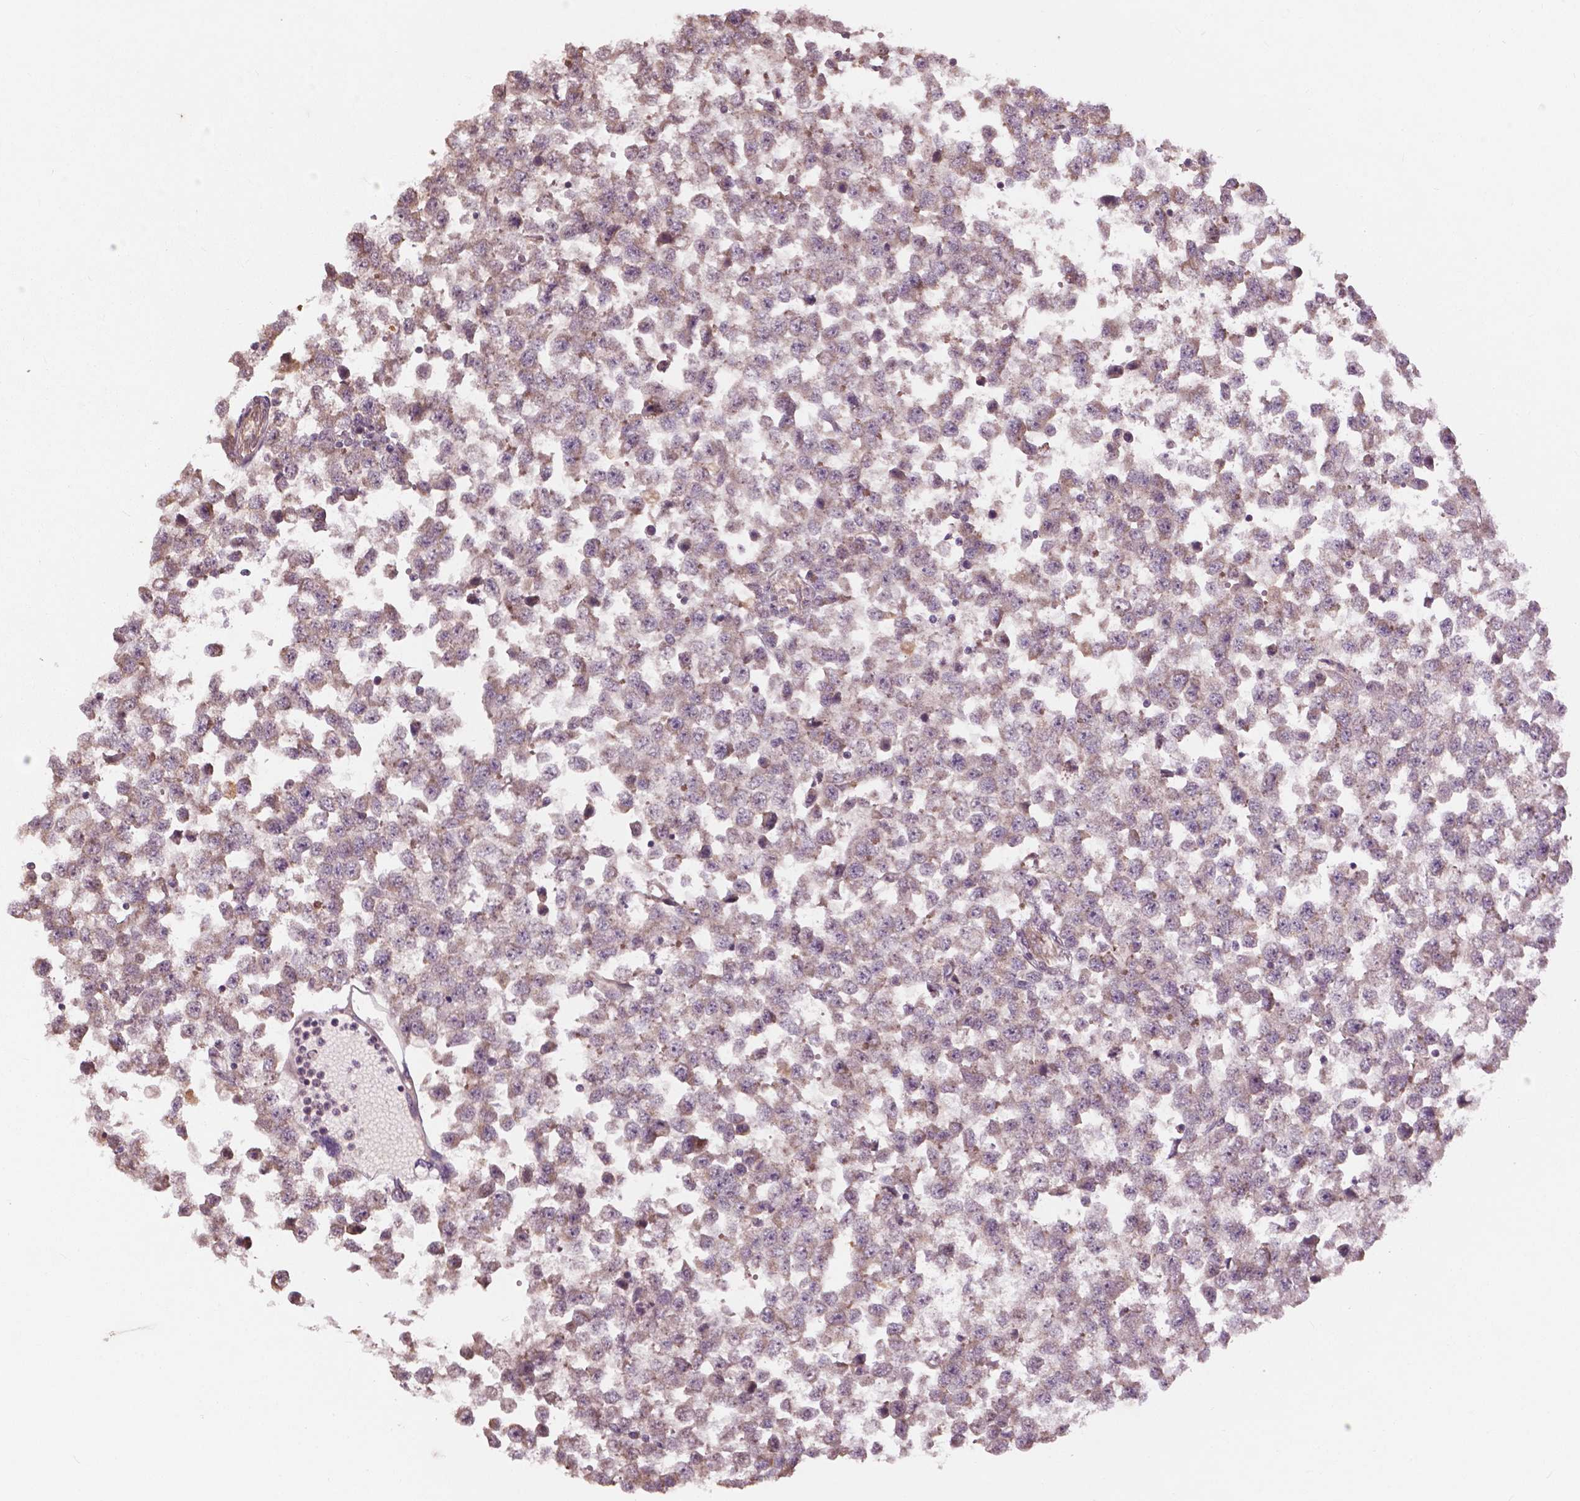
{"staining": {"intensity": "moderate", "quantity": "25%-75%", "location": "cytoplasmic/membranous"}, "tissue": "testis cancer", "cell_type": "Tumor cells", "image_type": "cancer", "snomed": [{"axis": "morphology", "description": "Normal tissue, NOS"}, {"axis": "morphology", "description": "Seminoma, NOS"}, {"axis": "topography", "description": "Testis"}, {"axis": "topography", "description": "Epididymis"}], "caption": "IHC image of neoplastic tissue: human testis seminoma stained using immunohistochemistry shows medium levels of moderate protein expression localized specifically in the cytoplasmic/membranous of tumor cells, appearing as a cytoplasmic/membranous brown color.", "gene": "CDC42BPA", "patient": {"sex": "male", "age": 34}}